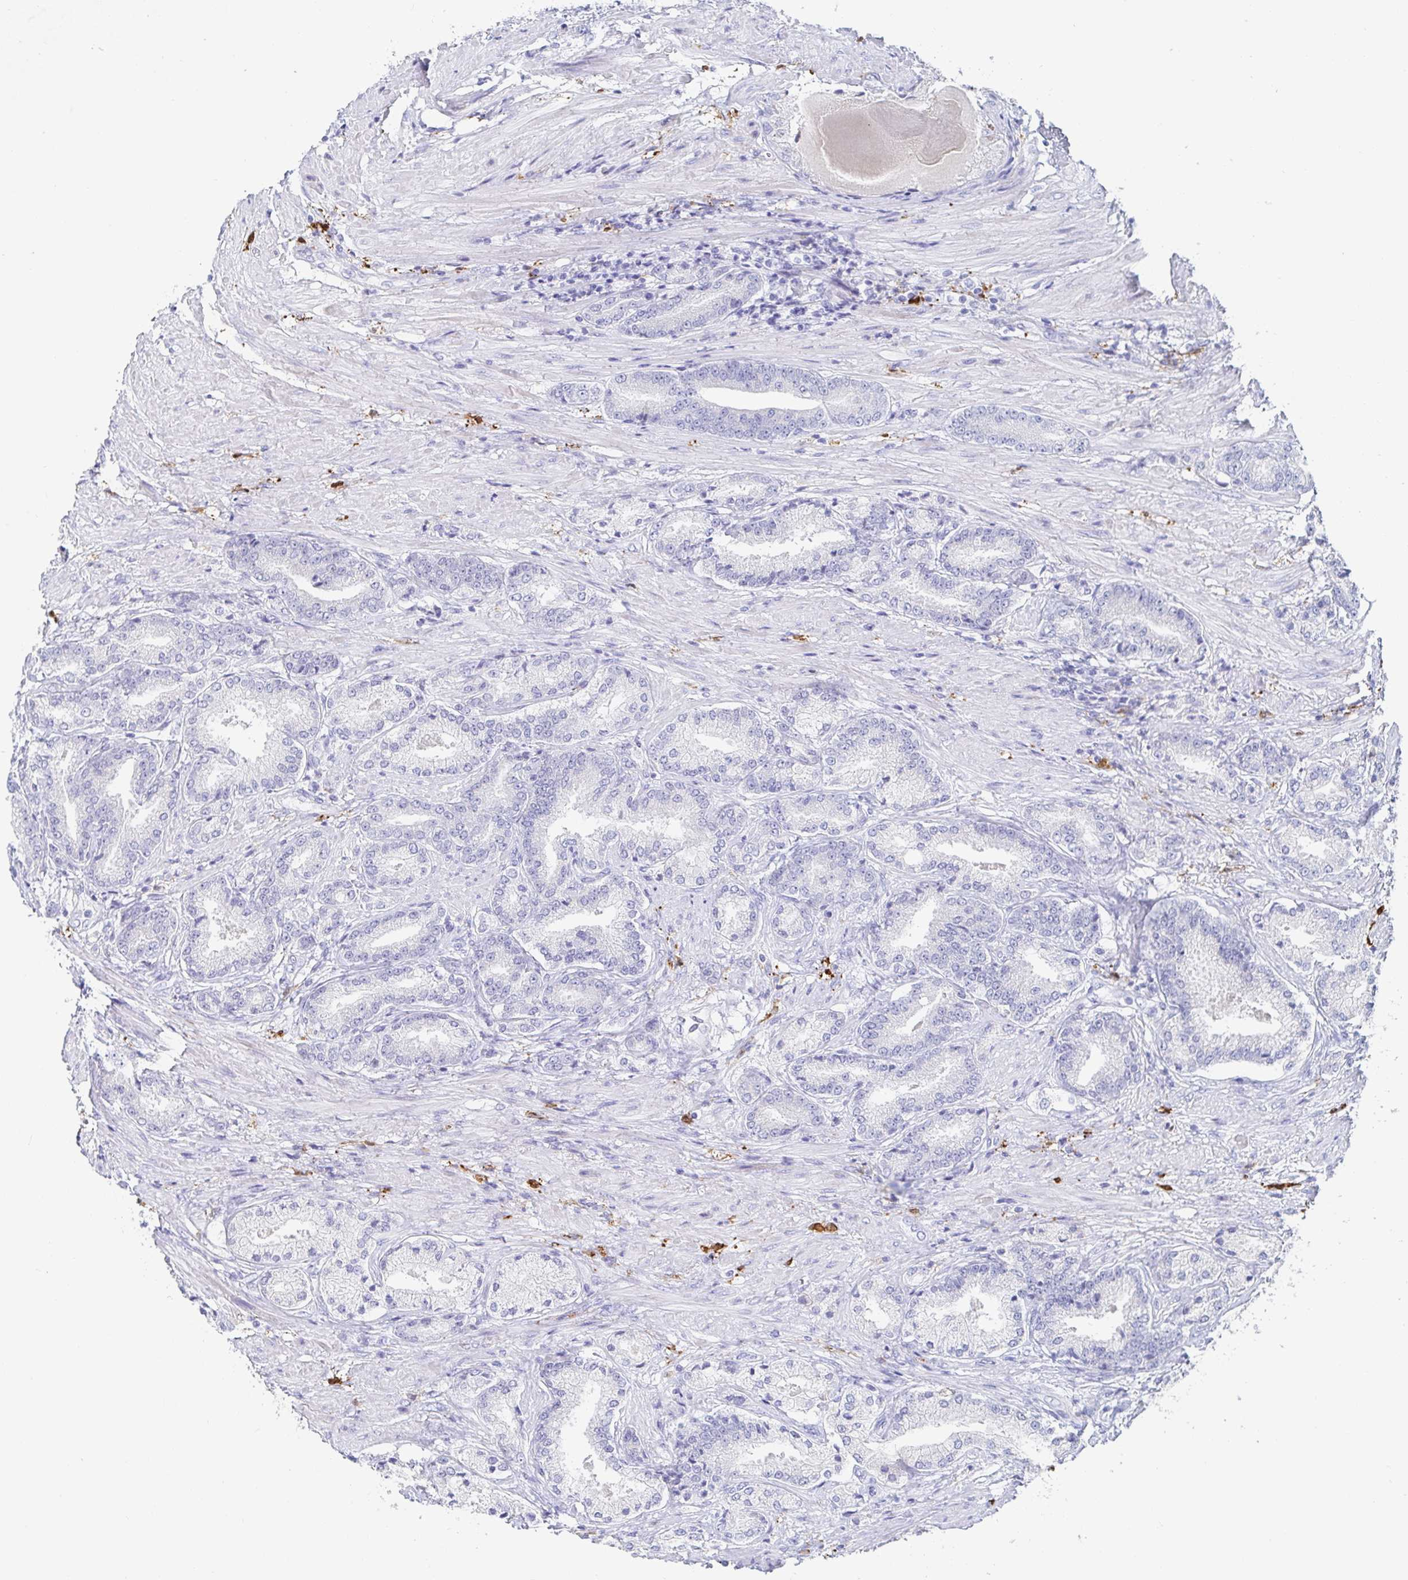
{"staining": {"intensity": "negative", "quantity": "none", "location": "none"}, "tissue": "prostate cancer", "cell_type": "Tumor cells", "image_type": "cancer", "snomed": [{"axis": "morphology", "description": "Adenocarcinoma, High grade"}, {"axis": "topography", "description": "Prostate and seminal vesicle, NOS"}], "caption": "This is an IHC histopathology image of human prostate cancer. There is no staining in tumor cells.", "gene": "OR2A4", "patient": {"sex": "male", "age": 61}}